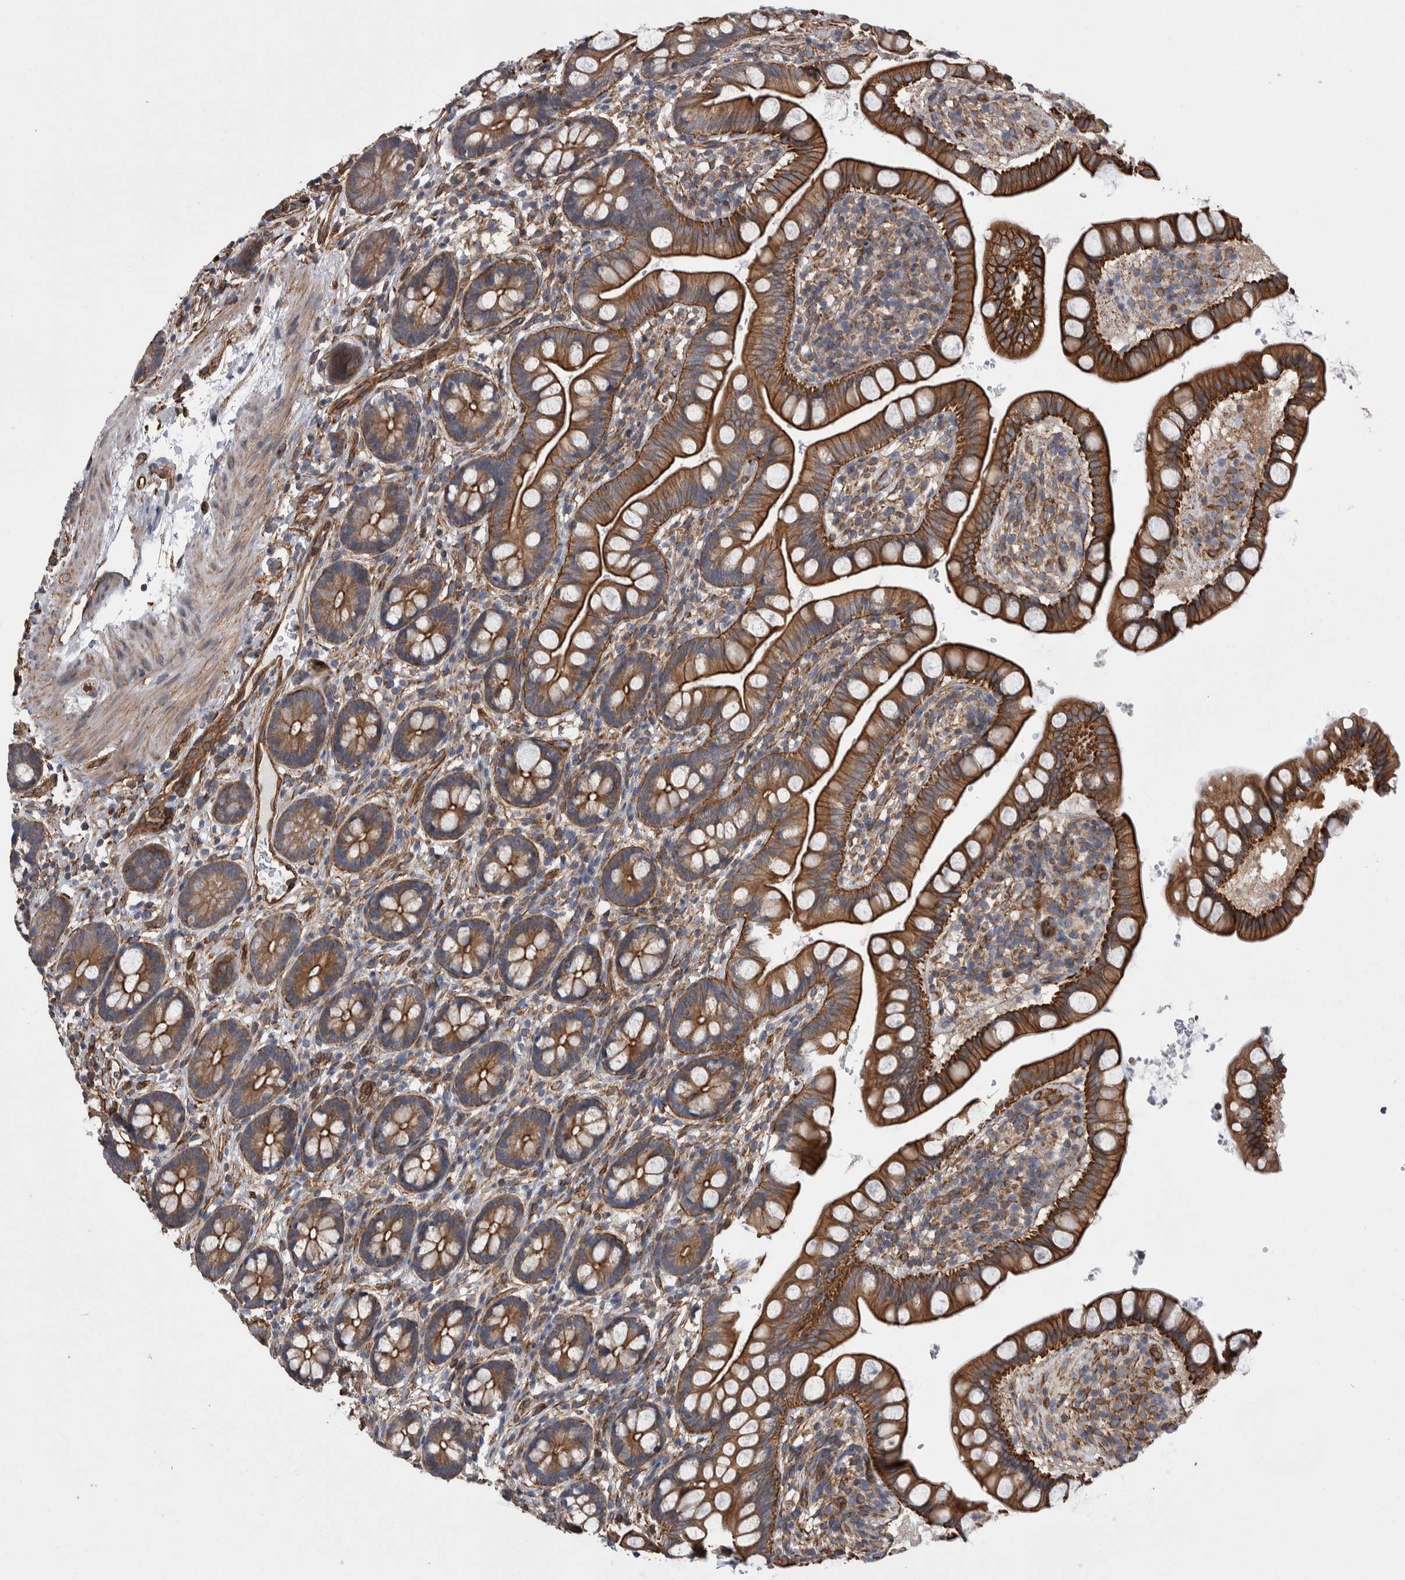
{"staining": {"intensity": "strong", "quantity": "25%-75%", "location": "cytoplasmic/membranous"}, "tissue": "small intestine", "cell_type": "Glandular cells", "image_type": "normal", "snomed": [{"axis": "morphology", "description": "Normal tissue, NOS"}, {"axis": "topography", "description": "Small intestine"}], "caption": "IHC micrograph of unremarkable small intestine: small intestine stained using immunohistochemistry (IHC) demonstrates high levels of strong protein expression localized specifically in the cytoplasmic/membranous of glandular cells, appearing as a cytoplasmic/membranous brown color.", "gene": "KIF12", "patient": {"sex": "female", "age": 84}}